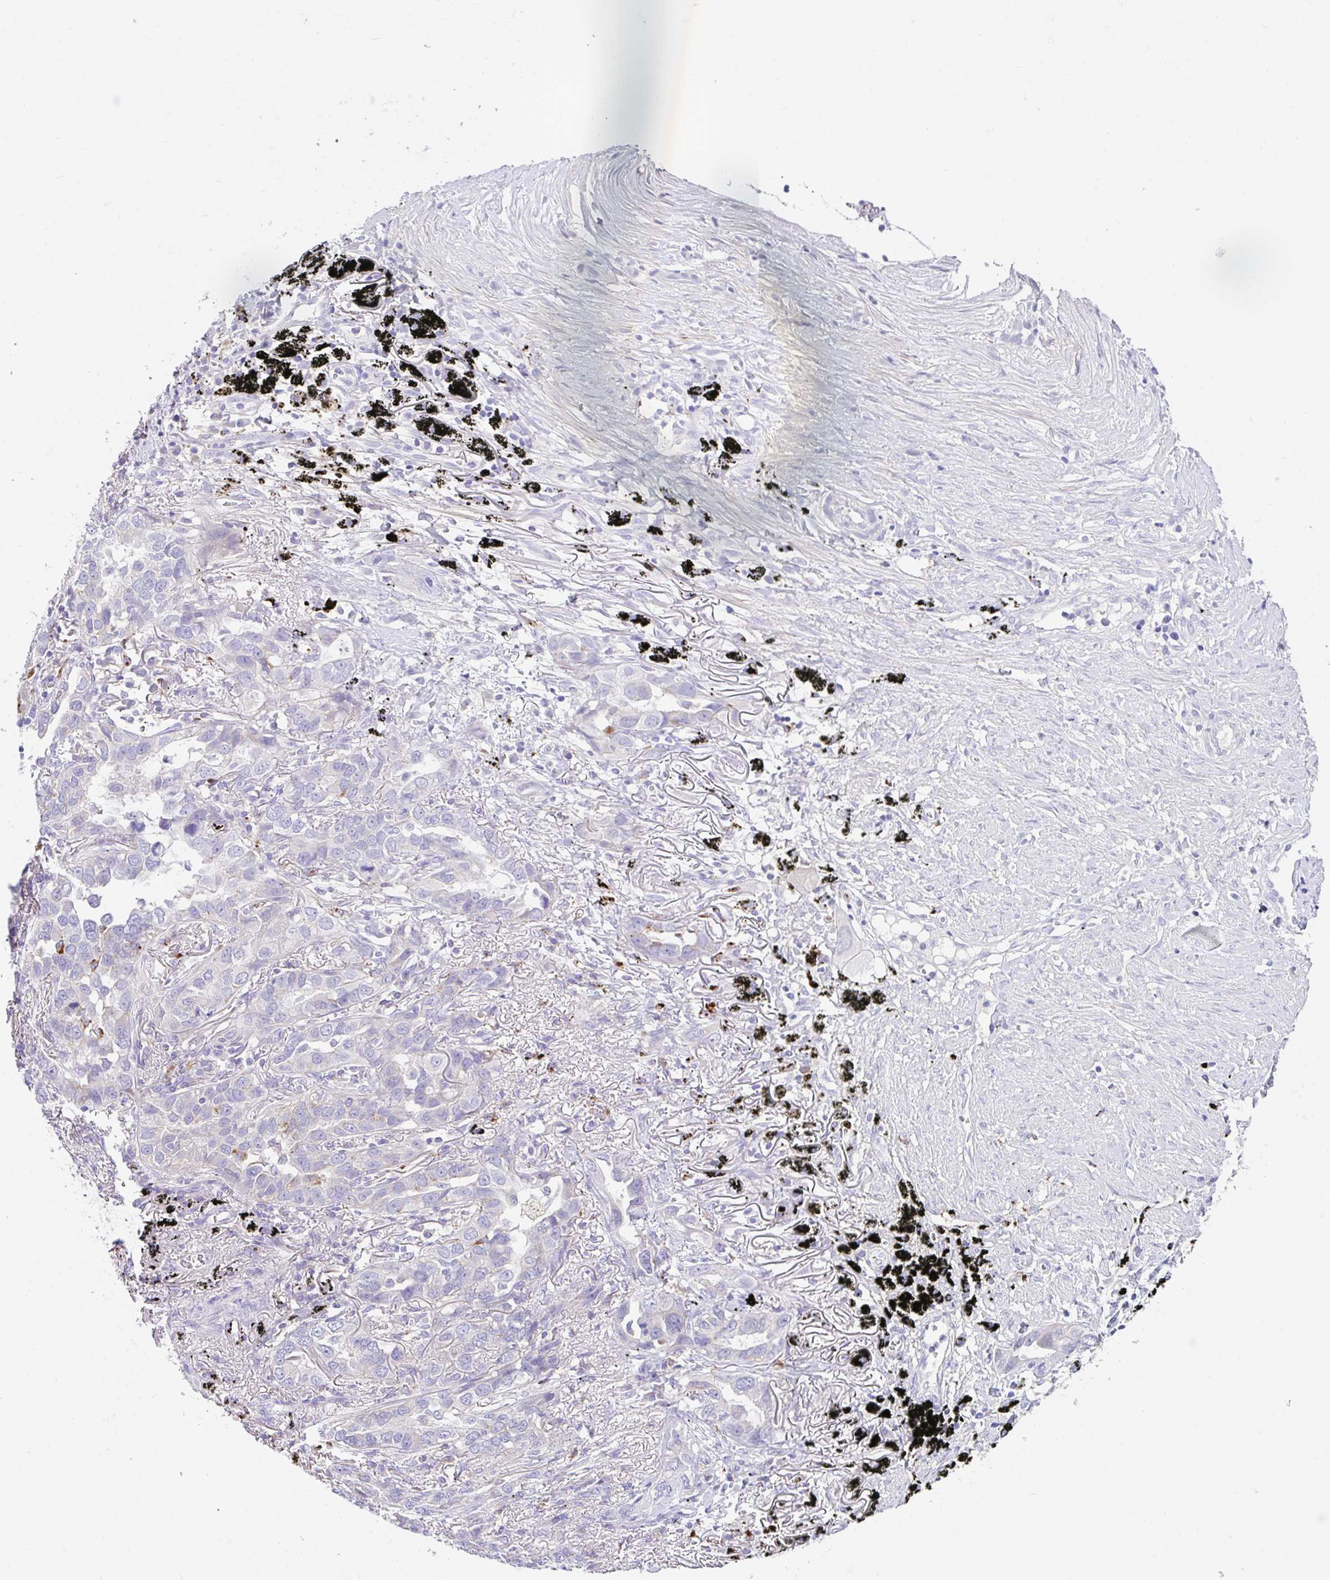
{"staining": {"intensity": "negative", "quantity": "none", "location": "none"}, "tissue": "lung cancer", "cell_type": "Tumor cells", "image_type": "cancer", "snomed": [{"axis": "morphology", "description": "Adenocarcinoma, NOS"}, {"axis": "topography", "description": "Lung"}], "caption": "Lung cancer (adenocarcinoma) was stained to show a protein in brown. There is no significant positivity in tumor cells.", "gene": "ZNF33A", "patient": {"sex": "male", "age": 67}}